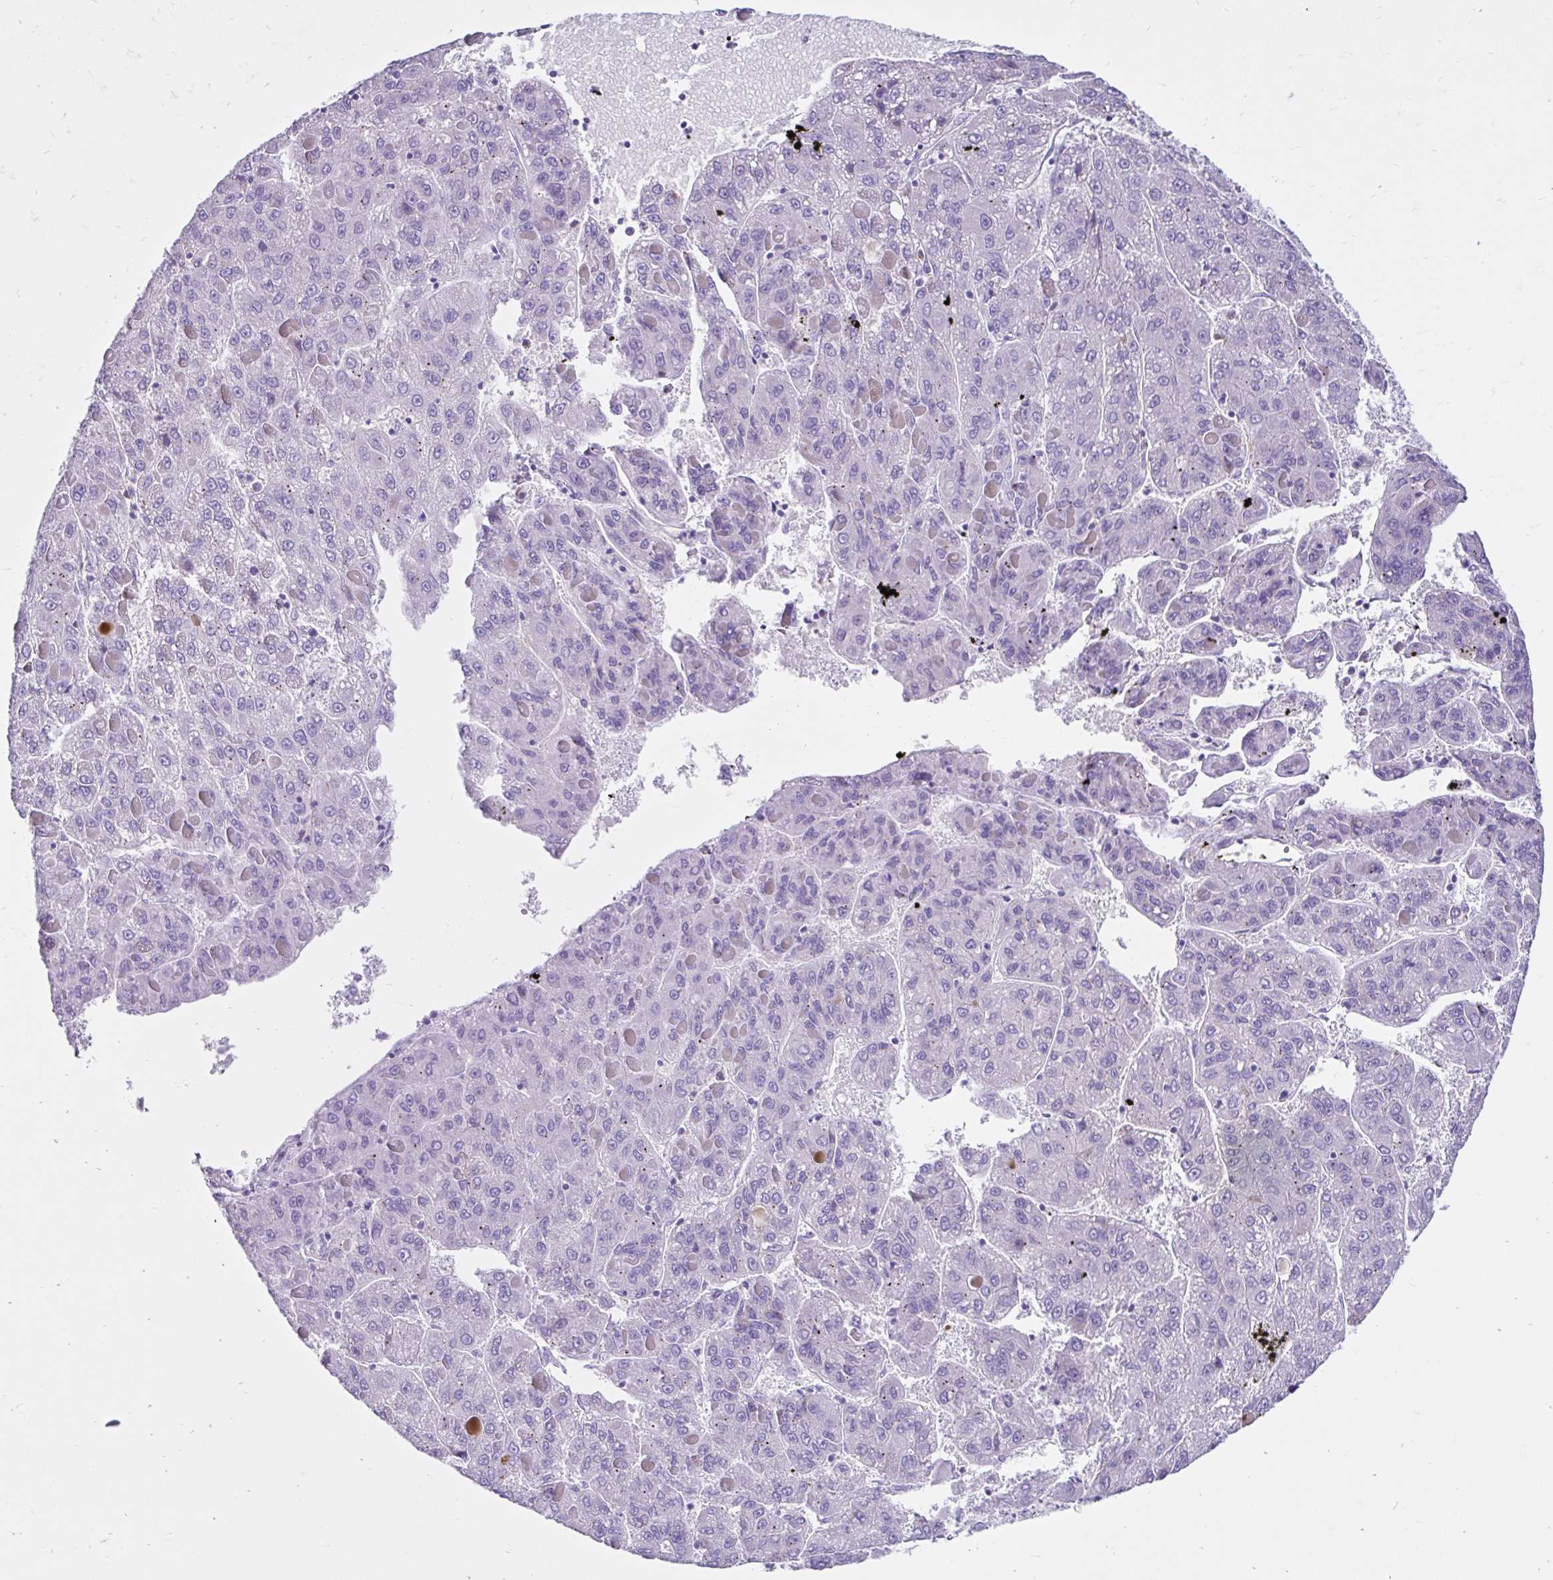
{"staining": {"intensity": "negative", "quantity": "none", "location": "none"}, "tissue": "liver cancer", "cell_type": "Tumor cells", "image_type": "cancer", "snomed": [{"axis": "morphology", "description": "Carcinoma, Hepatocellular, NOS"}, {"axis": "topography", "description": "Liver"}], "caption": "High power microscopy histopathology image of an immunohistochemistry (IHC) histopathology image of liver hepatocellular carcinoma, revealing no significant staining in tumor cells.", "gene": "NHLH2", "patient": {"sex": "female", "age": 82}}